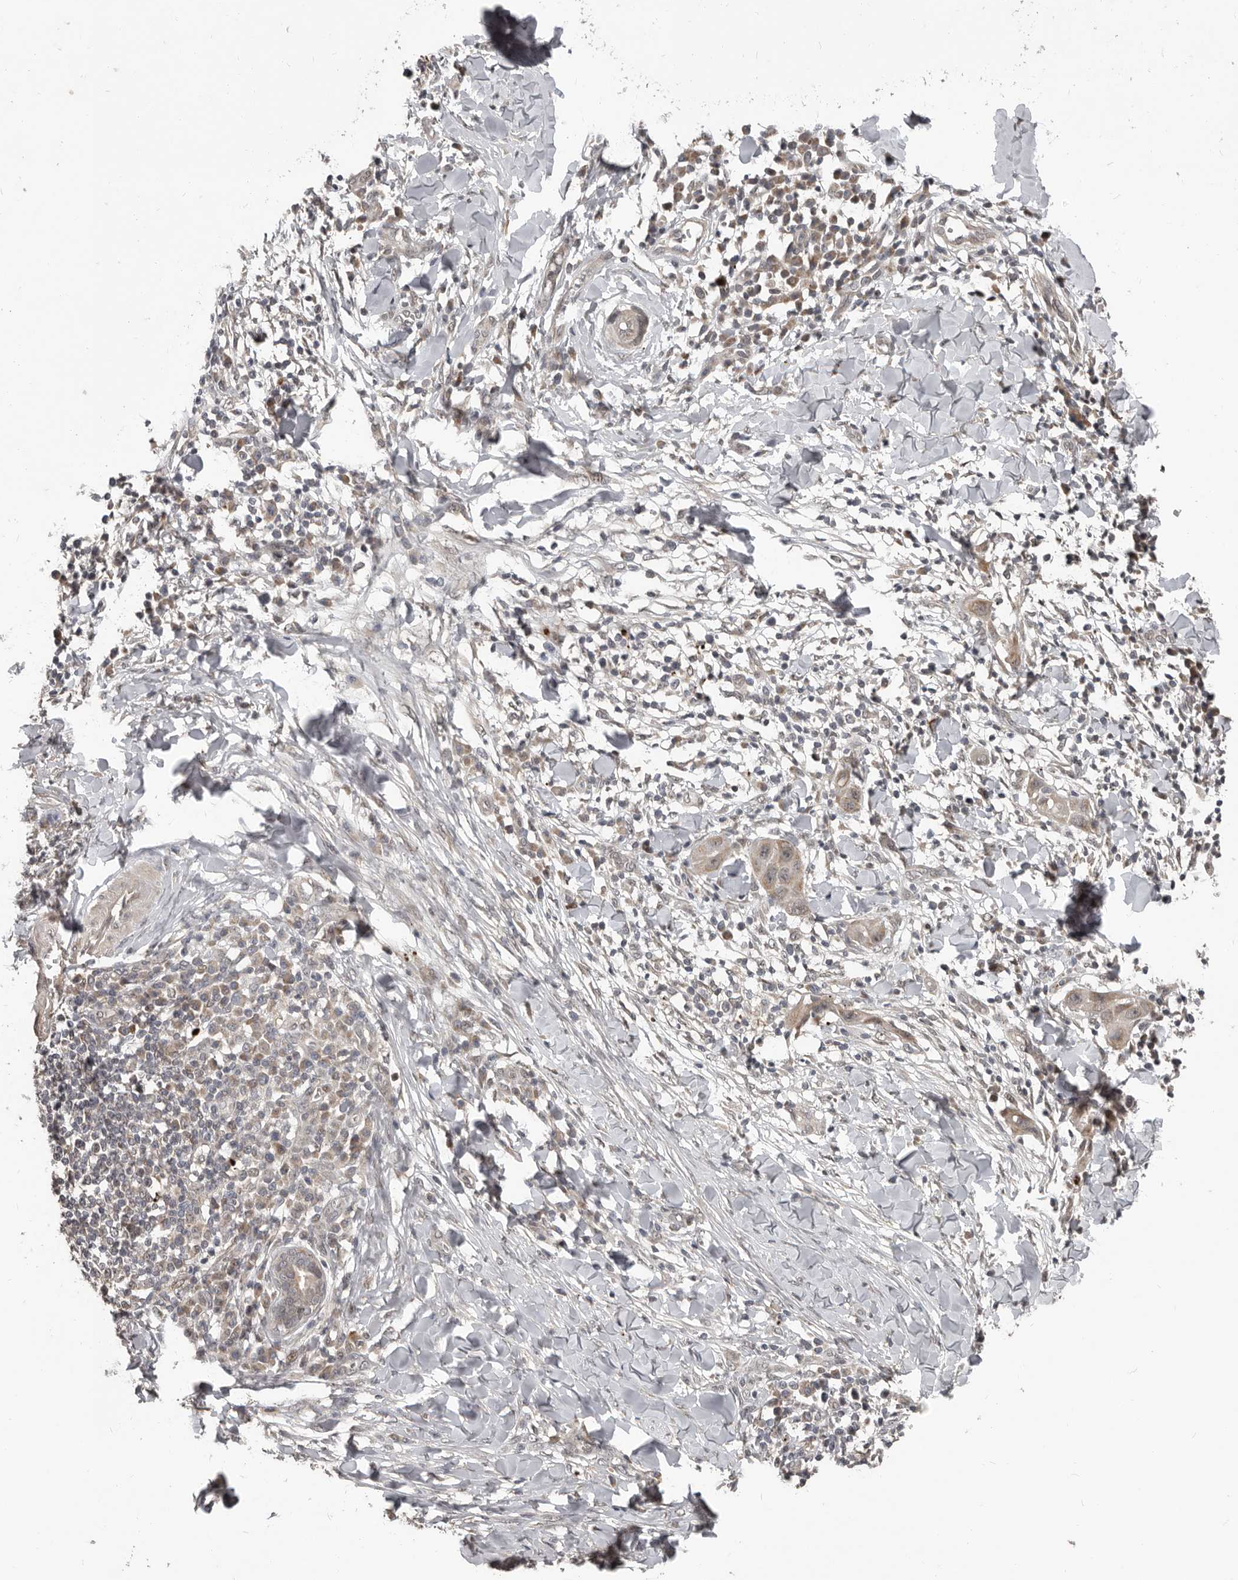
{"staining": {"intensity": "weak", "quantity": "25%-75%", "location": "cytoplasmic/membranous"}, "tissue": "skin cancer", "cell_type": "Tumor cells", "image_type": "cancer", "snomed": [{"axis": "morphology", "description": "Squamous cell carcinoma, NOS"}, {"axis": "topography", "description": "Skin"}], "caption": "An immunohistochemistry (IHC) histopathology image of tumor tissue is shown. Protein staining in brown labels weak cytoplasmic/membranous positivity in skin squamous cell carcinoma within tumor cells.", "gene": "APOL6", "patient": {"sex": "male", "age": 24}}